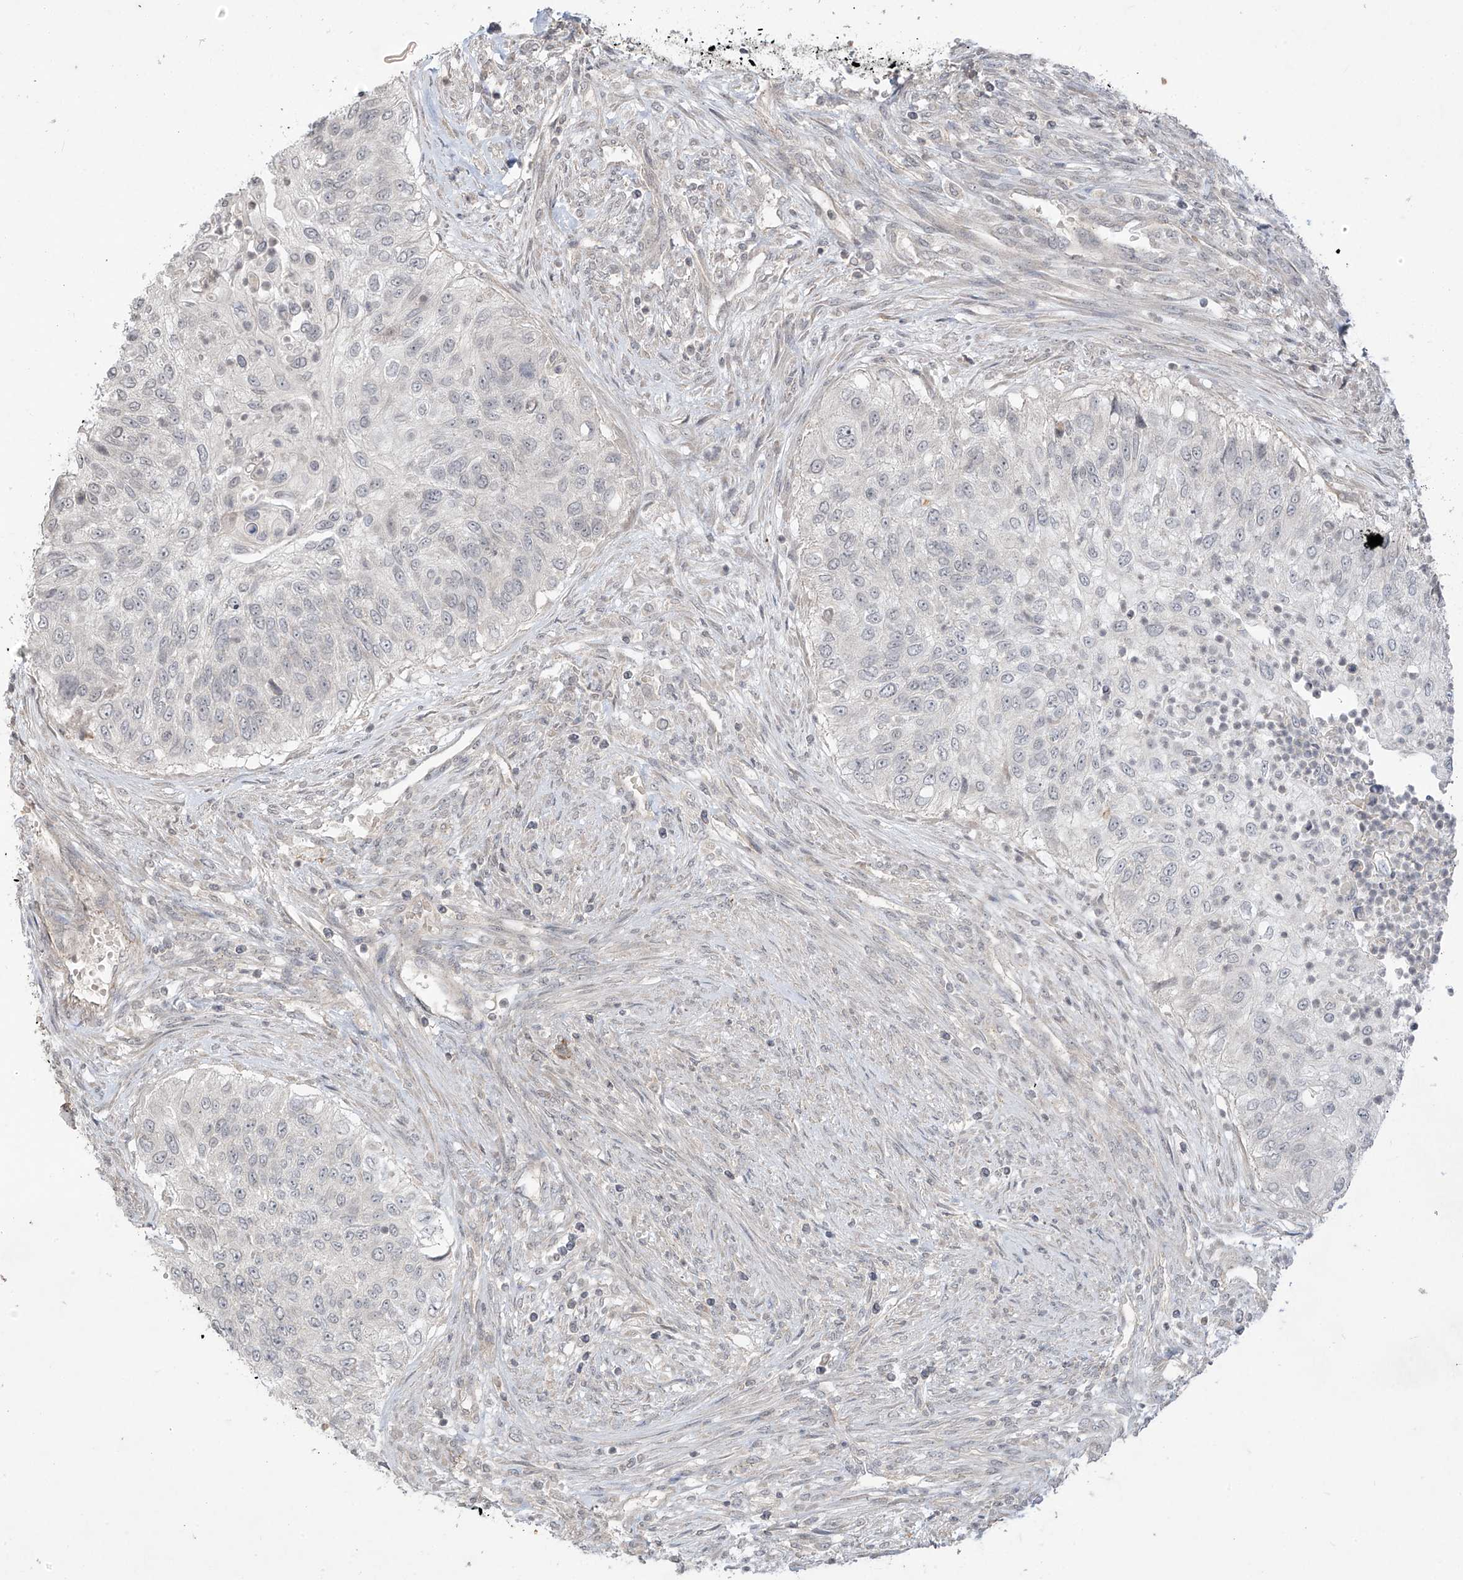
{"staining": {"intensity": "negative", "quantity": "none", "location": "none"}, "tissue": "urothelial cancer", "cell_type": "Tumor cells", "image_type": "cancer", "snomed": [{"axis": "morphology", "description": "Urothelial carcinoma, High grade"}, {"axis": "topography", "description": "Urinary bladder"}], "caption": "Tumor cells show no significant expression in urothelial cancer.", "gene": "DGKQ", "patient": {"sex": "female", "age": 60}}